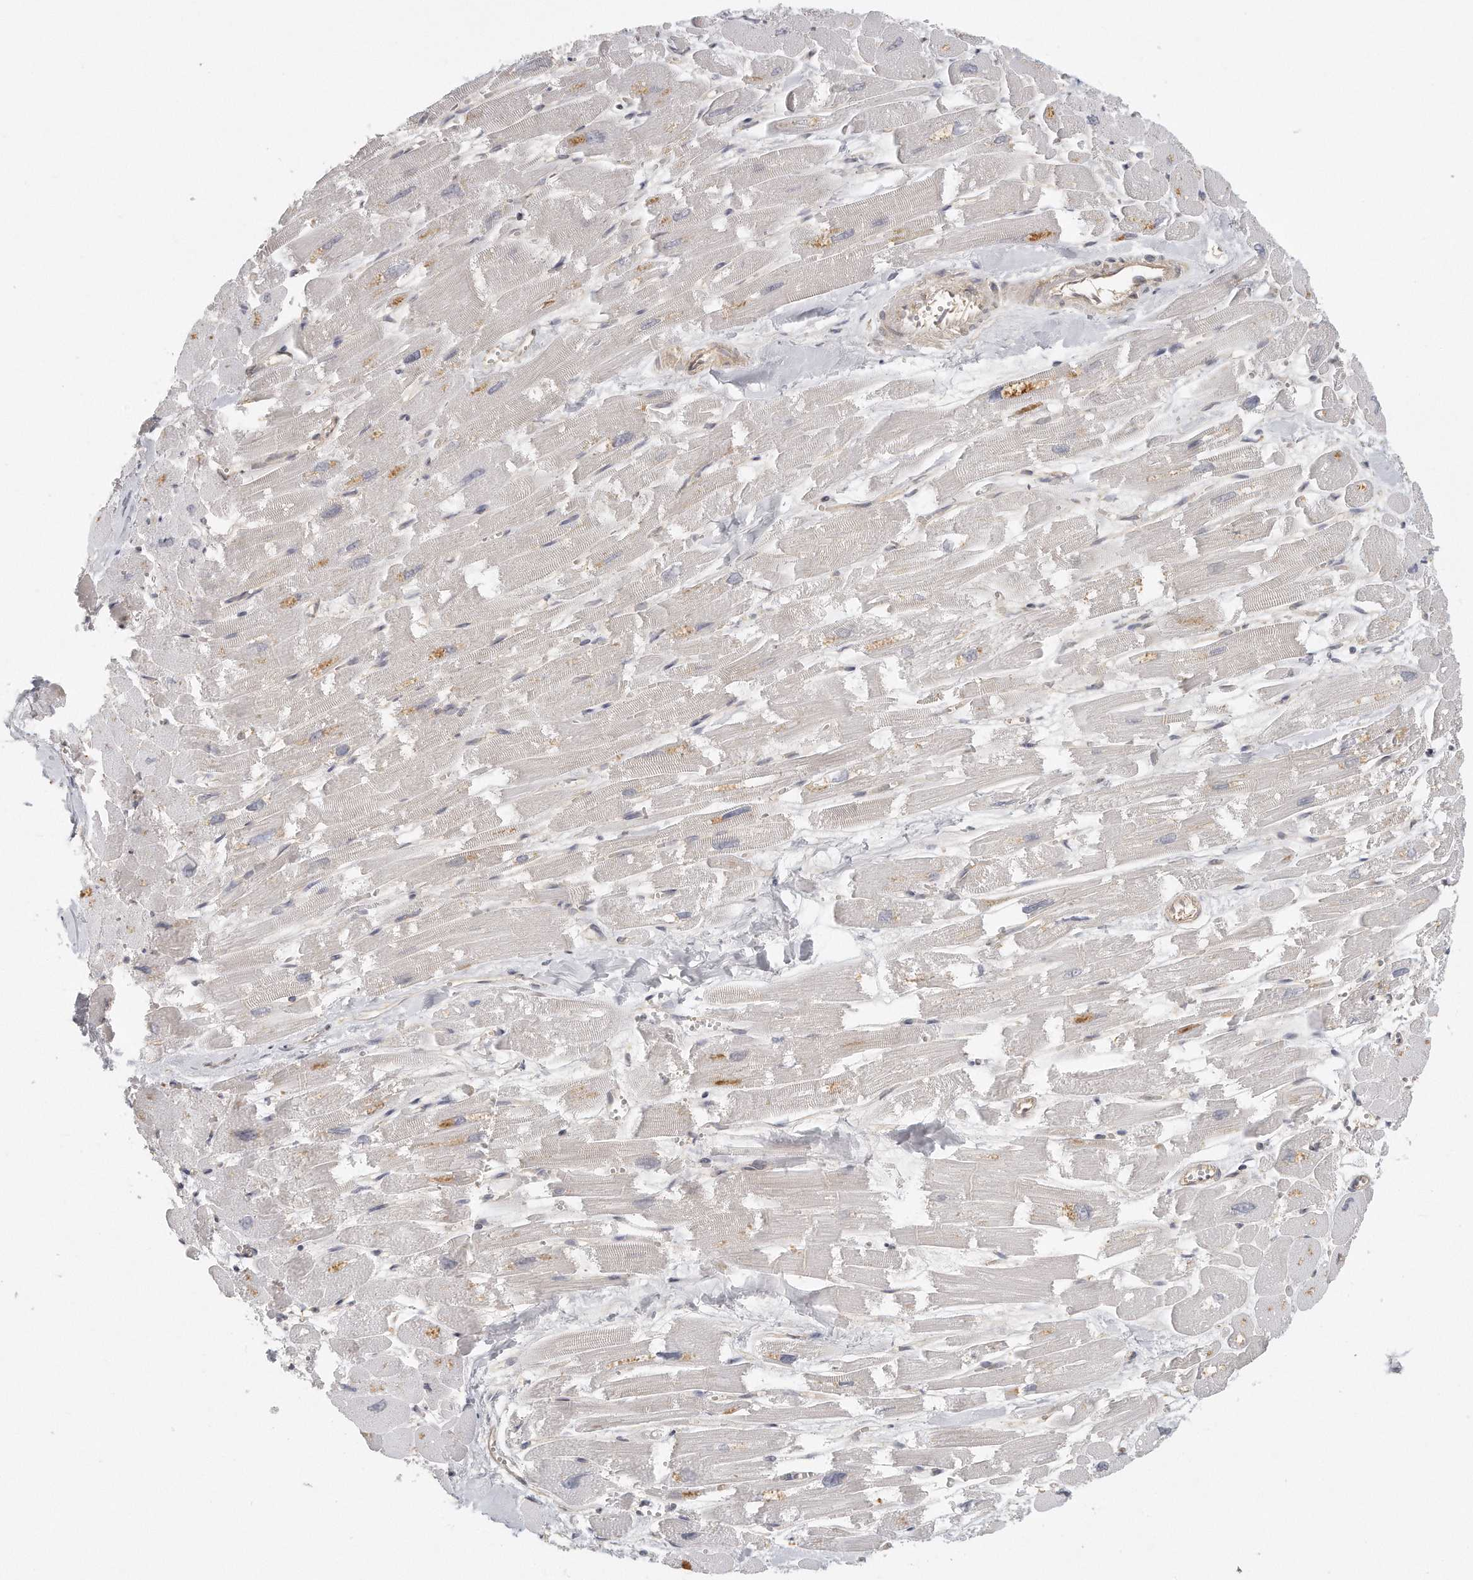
{"staining": {"intensity": "negative", "quantity": "none", "location": "none"}, "tissue": "heart muscle", "cell_type": "Cardiomyocytes", "image_type": "normal", "snomed": [{"axis": "morphology", "description": "Normal tissue, NOS"}, {"axis": "topography", "description": "Heart"}], "caption": "Protein analysis of unremarkable heart muscle demonstrates no significant positivity in cardiomyocytes.", "gene": "MTERF4", "patient": {"sex": "male", "age": 54}}